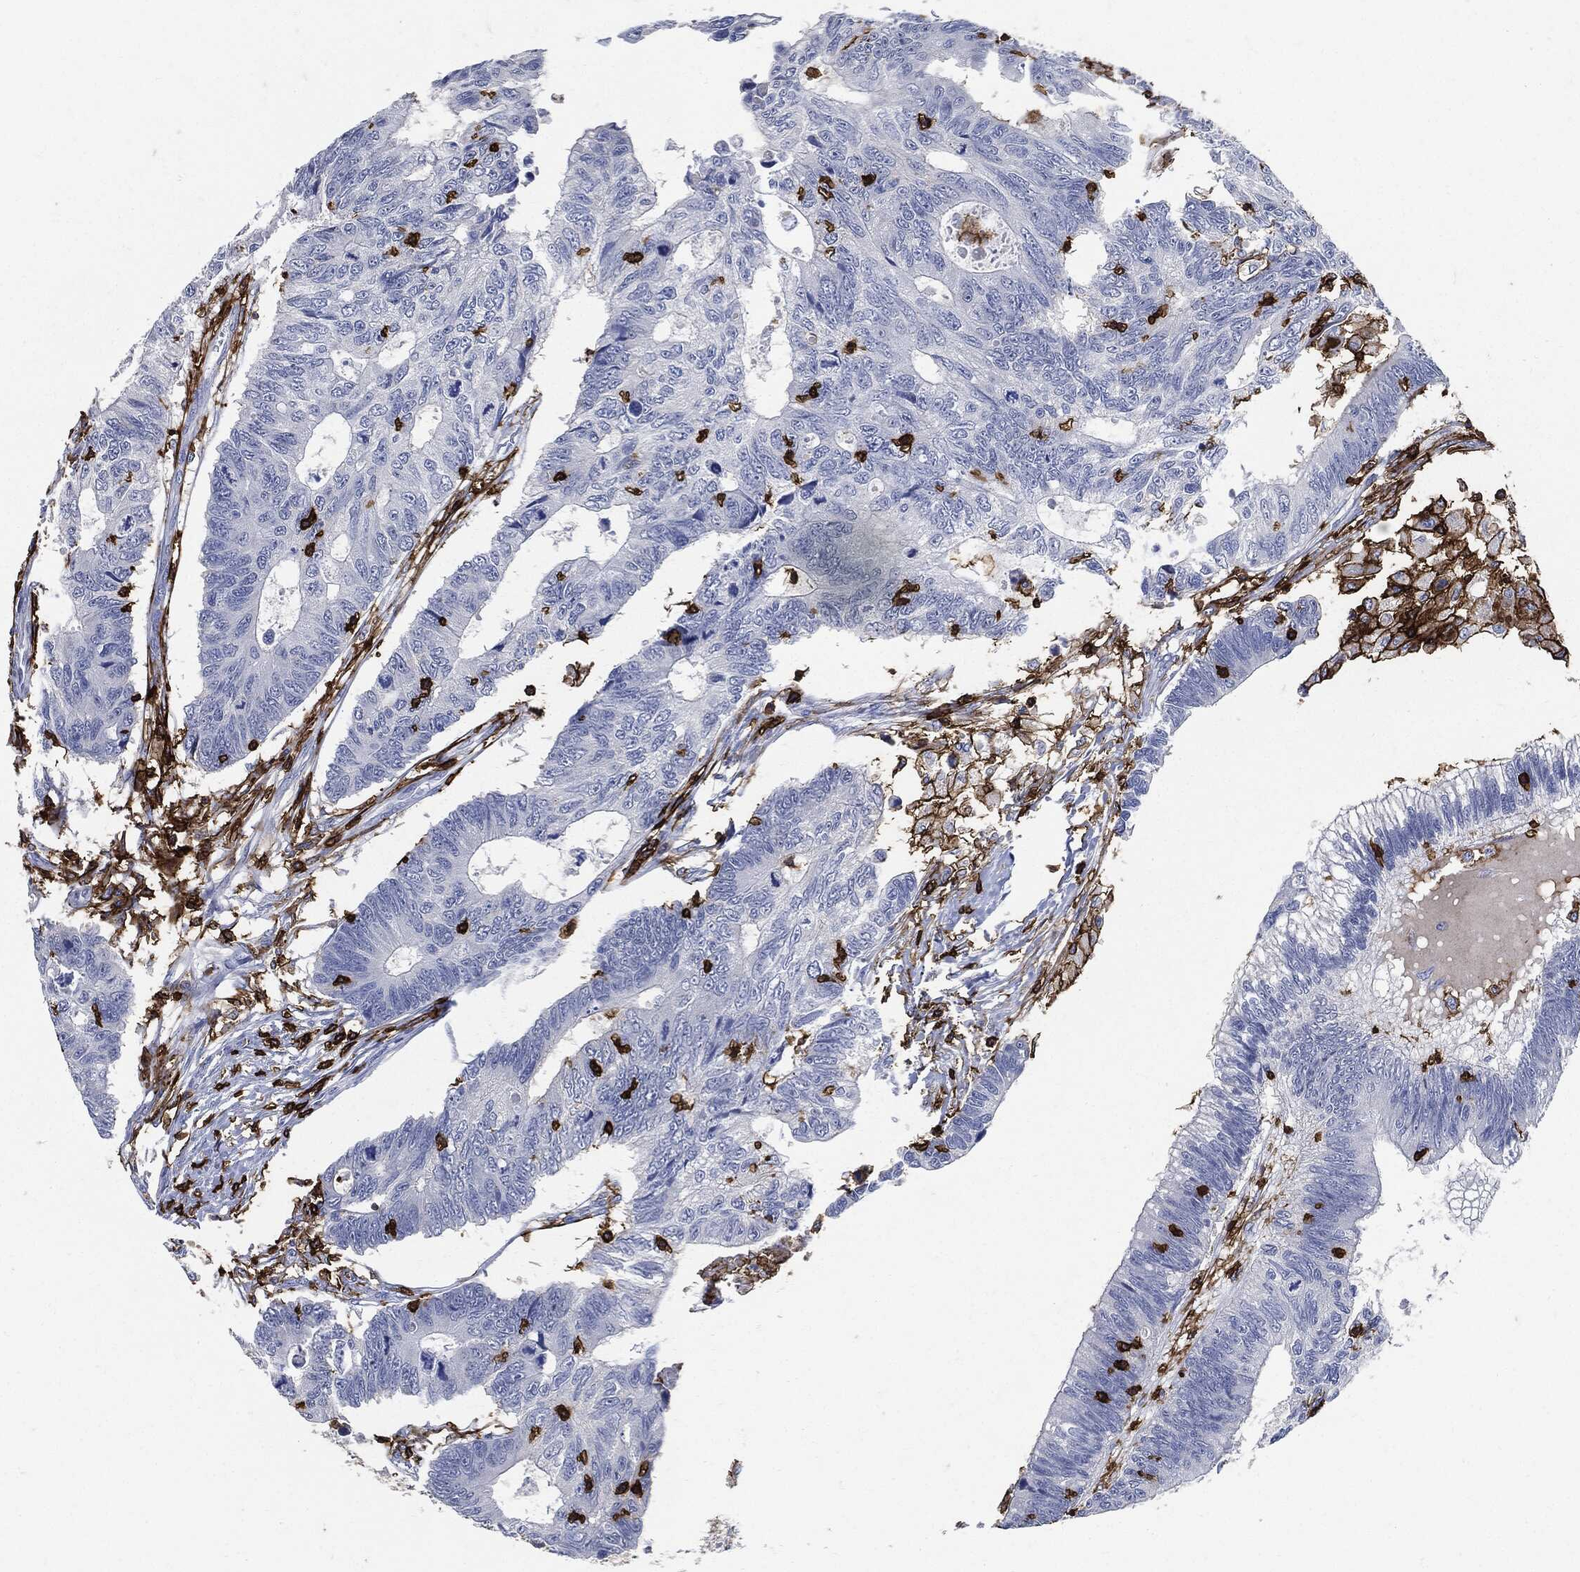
{"staining": {"intensity": "negative", "quantity": "none", "location": "none"}, "tissue": "colorectal cancer", "cell_type": "Tumor cells", "image_type": "cancer", "snomed": [{"axis": "morphology", "description": "Adenocarcinoma, NOS"}, {"axis": "topography", "description": "Colon"}], "caption": "This is an immunohistochemistry micrograph of colorectal cancer. There is no staining in tumor cells.", "gene": "PTPRC", "patient": {"sex": "female", "age": 77}}